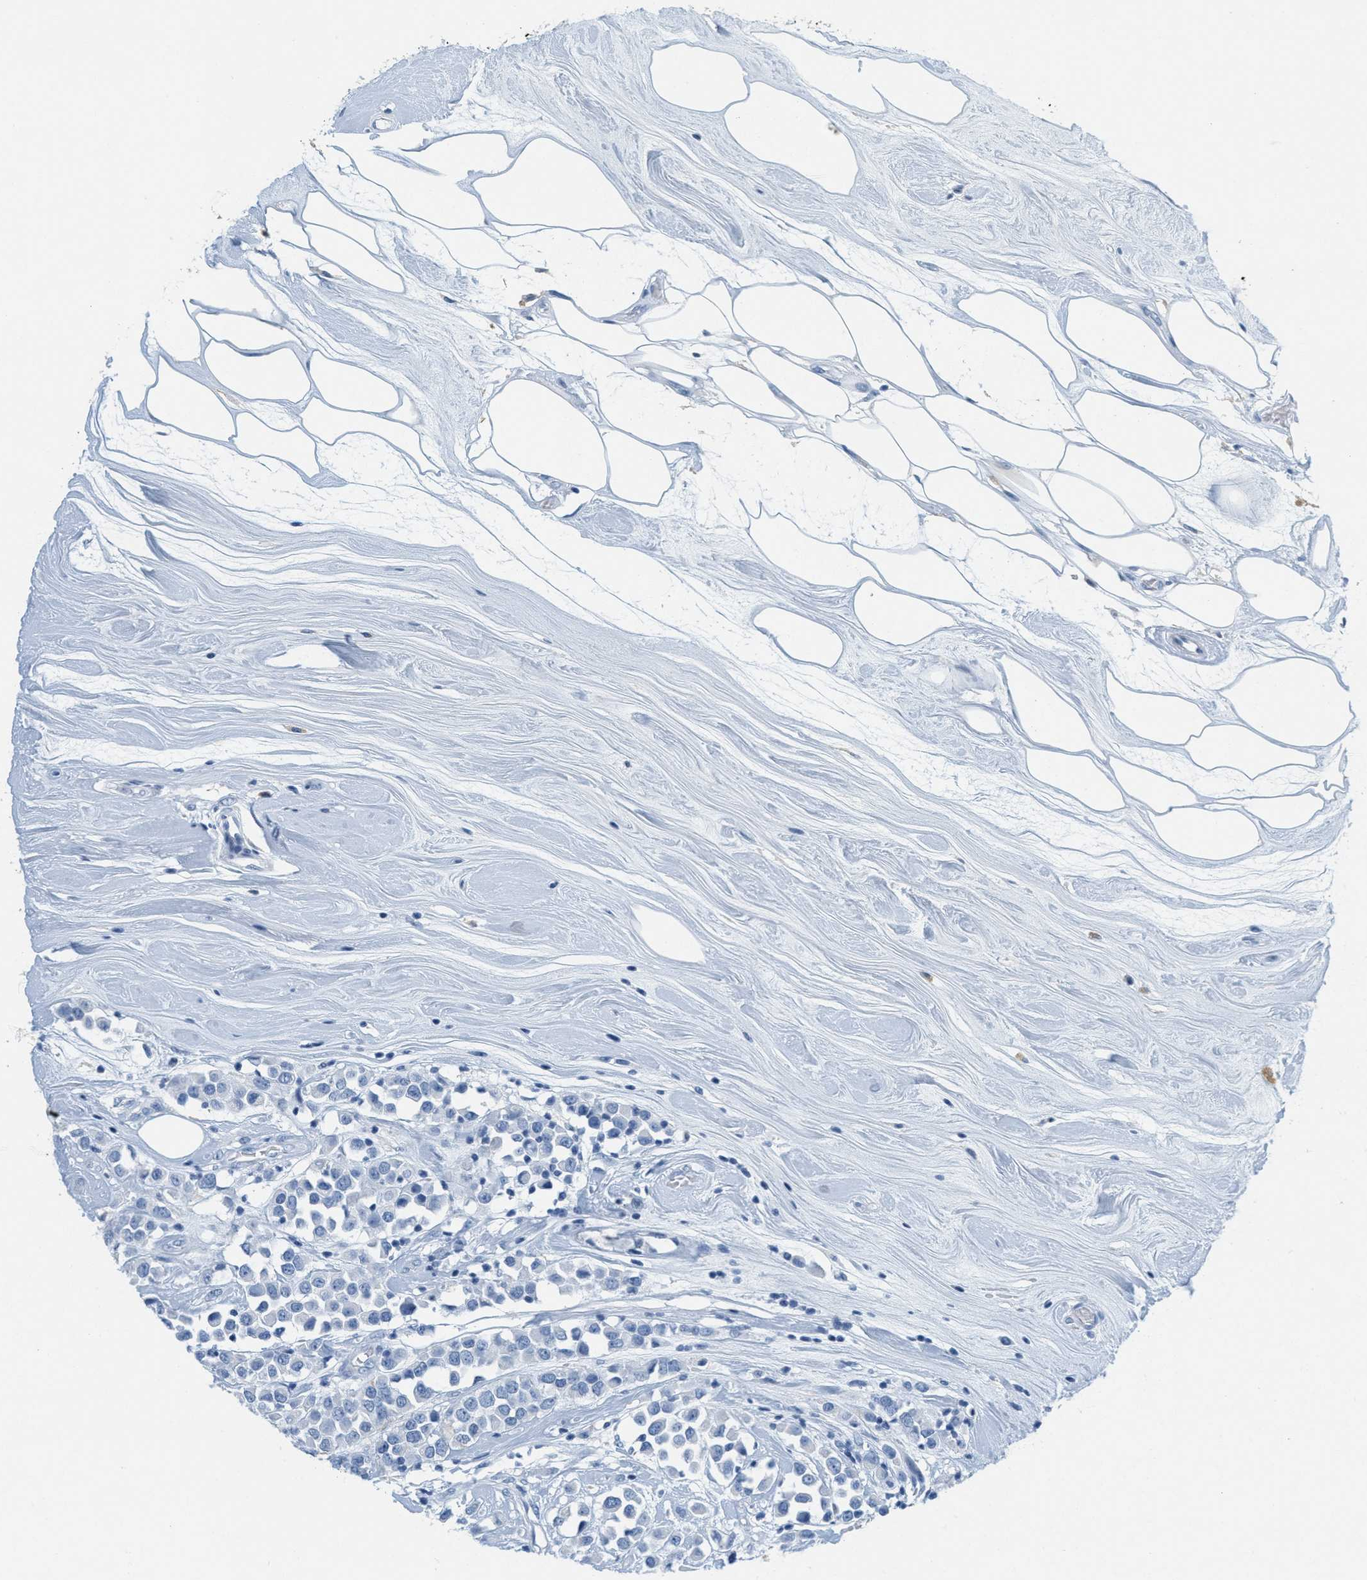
{"staining": {"intensity": "negative", "quantity": "none", "location": "none"}, "tissue": "breast cancer", "cell_type": "Tumor cells", "image_type": "cancer", "snomed": [{"axis": "morphology", "description": "Duct carcinoma"}, {"axis": "topography", "description": "Breast"}], "caption": "Immunohistochemistry (IHC) image of neoplastic tissue: intraductal carcinoma (breast) stained with DAB (3,3'-diaminobenzidine) reveals no significant protein expression in tumor cells. (DAB immunohistochemistry (IHC) with hematoxylin counter stain).", "gene": "GPM6A", "patient": {"sex": "female", "age": 61}}